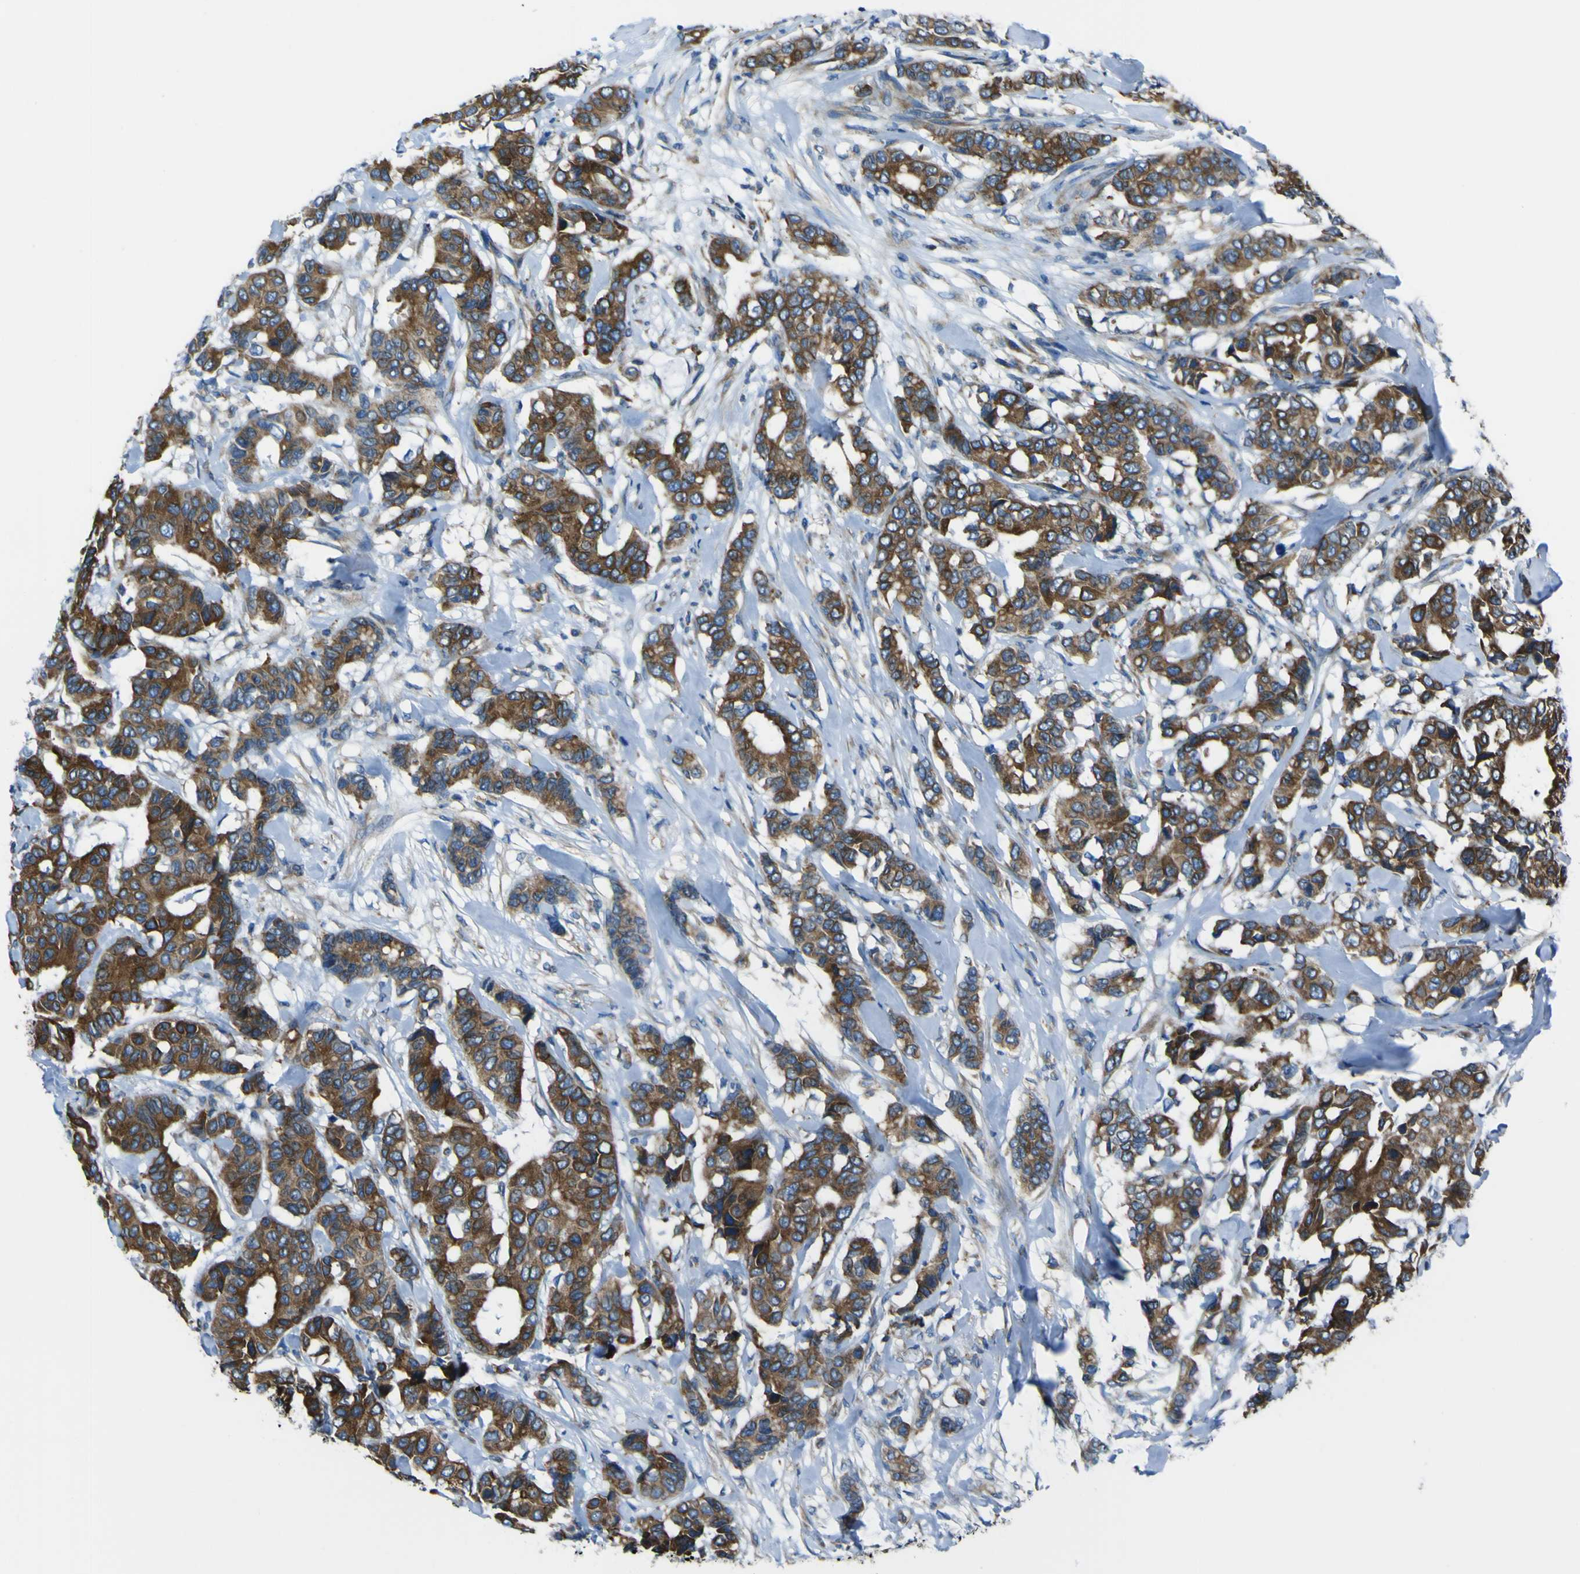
{"staining": {"intensity": "strong", "quantity": "25%-75%", "location": "cytoplasmic/membranous"}, "tissue": "breast cancer", "cell_type": "Tumor cells", "image_type": "cancer", "snomed": [{"axis": "morphology", "description": "Duct carcinoma"}, {"axis": "topography", "description": "Breast"}], "caption": "Immunohistochemical staining of human infiltrating ductal carcinoma (breast) displays high levels of strong cytoplasmic/membranous protein expression in about 25%-75% of tumor cells.", "gene": "STIM1", "patient": {"sex": "female", "age": 87}}